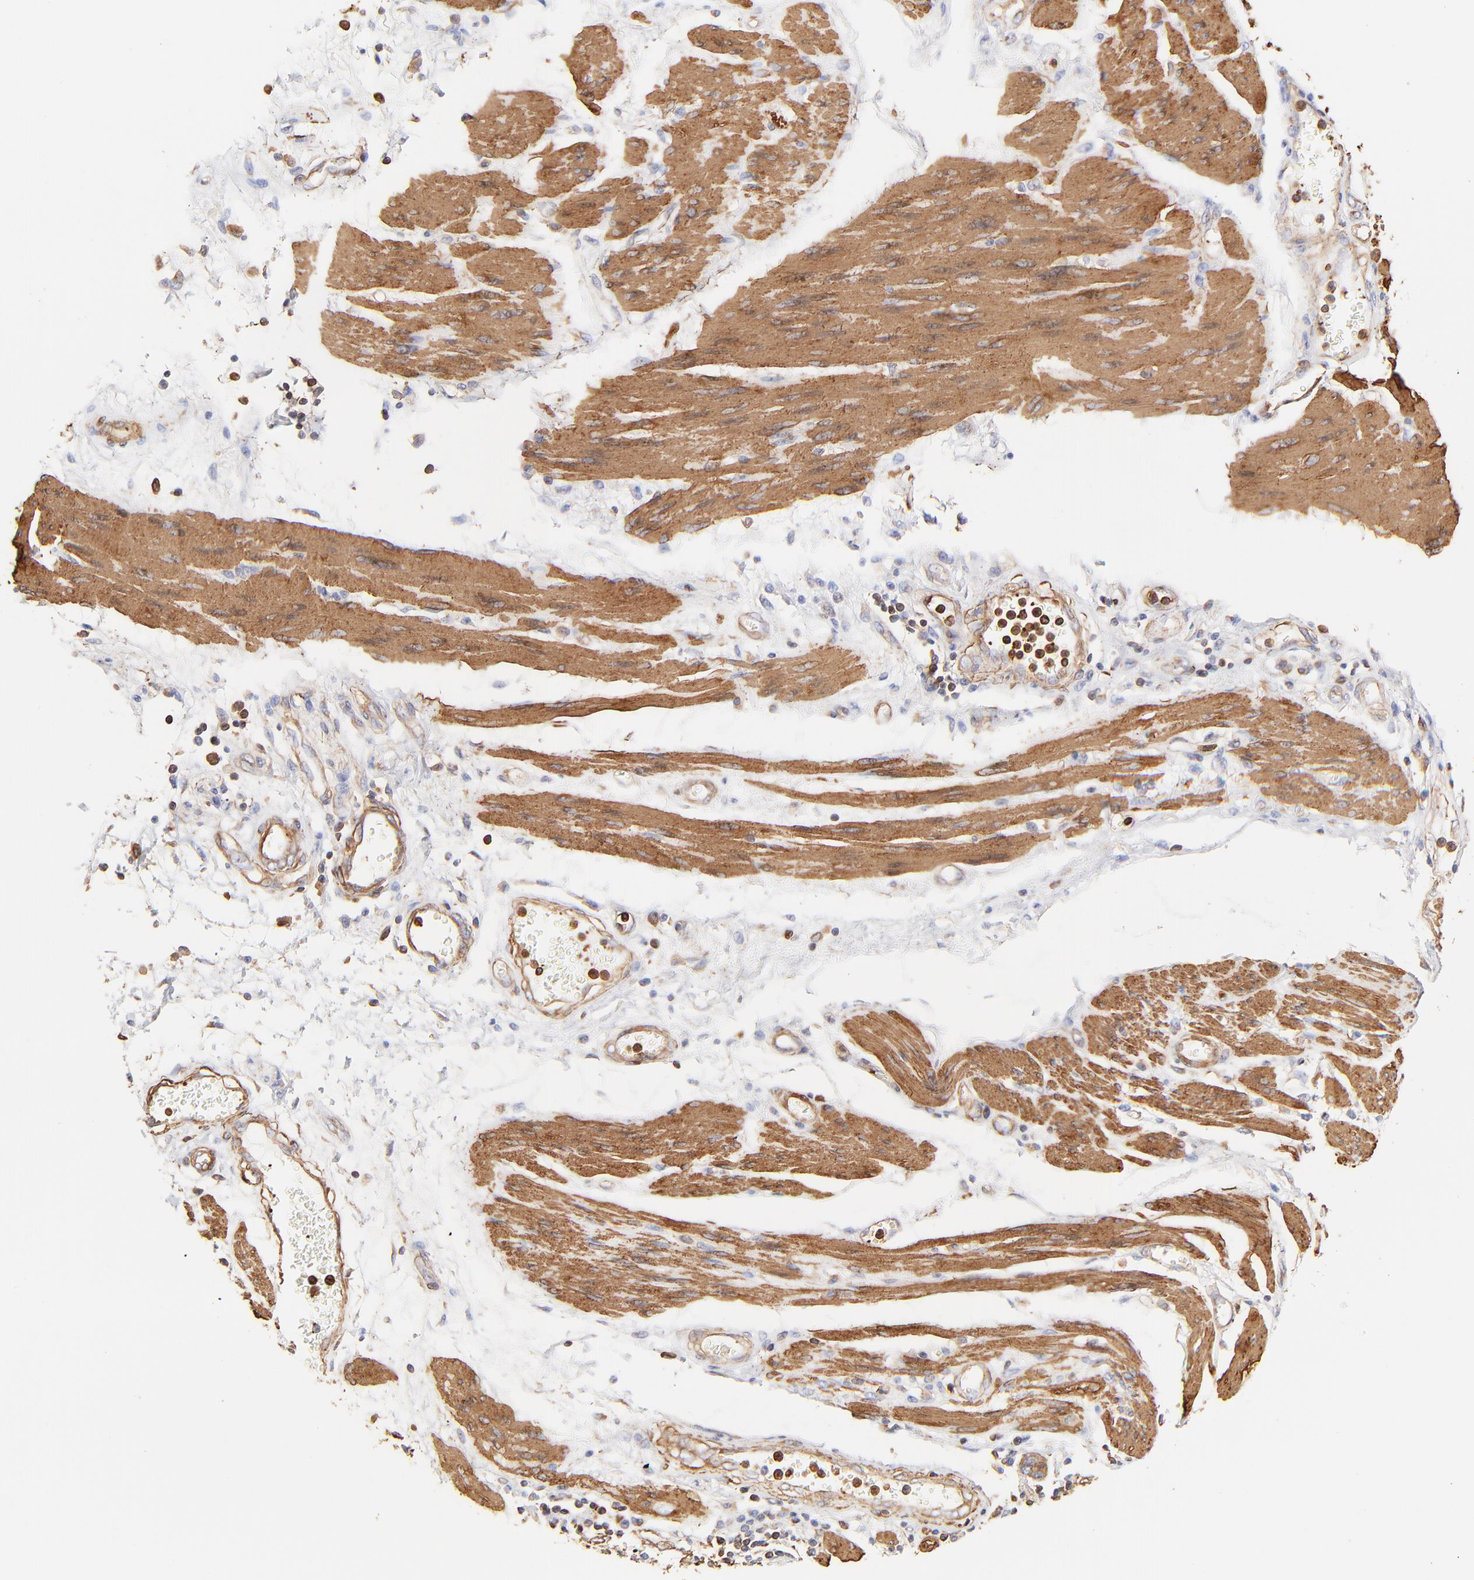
{"staining": {"intensity": "moderate", "quantity": ">75%", "location": "cytoplasmic/membranous"}, "tissue": "stomach cancer", "cell_type": "Tumor cells", "image_type": "cancer", "snomed": [{"axis": "morphology", "description": "Adenocarcinoma, NOS"}, {"axis": "topography", "description": "Pancreas"}, {"axis": "topography", "description": "Stomach, upper"}], "caption": "Stomach cancer (adenocarcinoma) stained for a protein (brown) displays moderate cytoplasmic/membranous positive expression in about >75% of tumor cells.", "gene": "FLNA", "patient": {"sex": "male", "age": 77}}